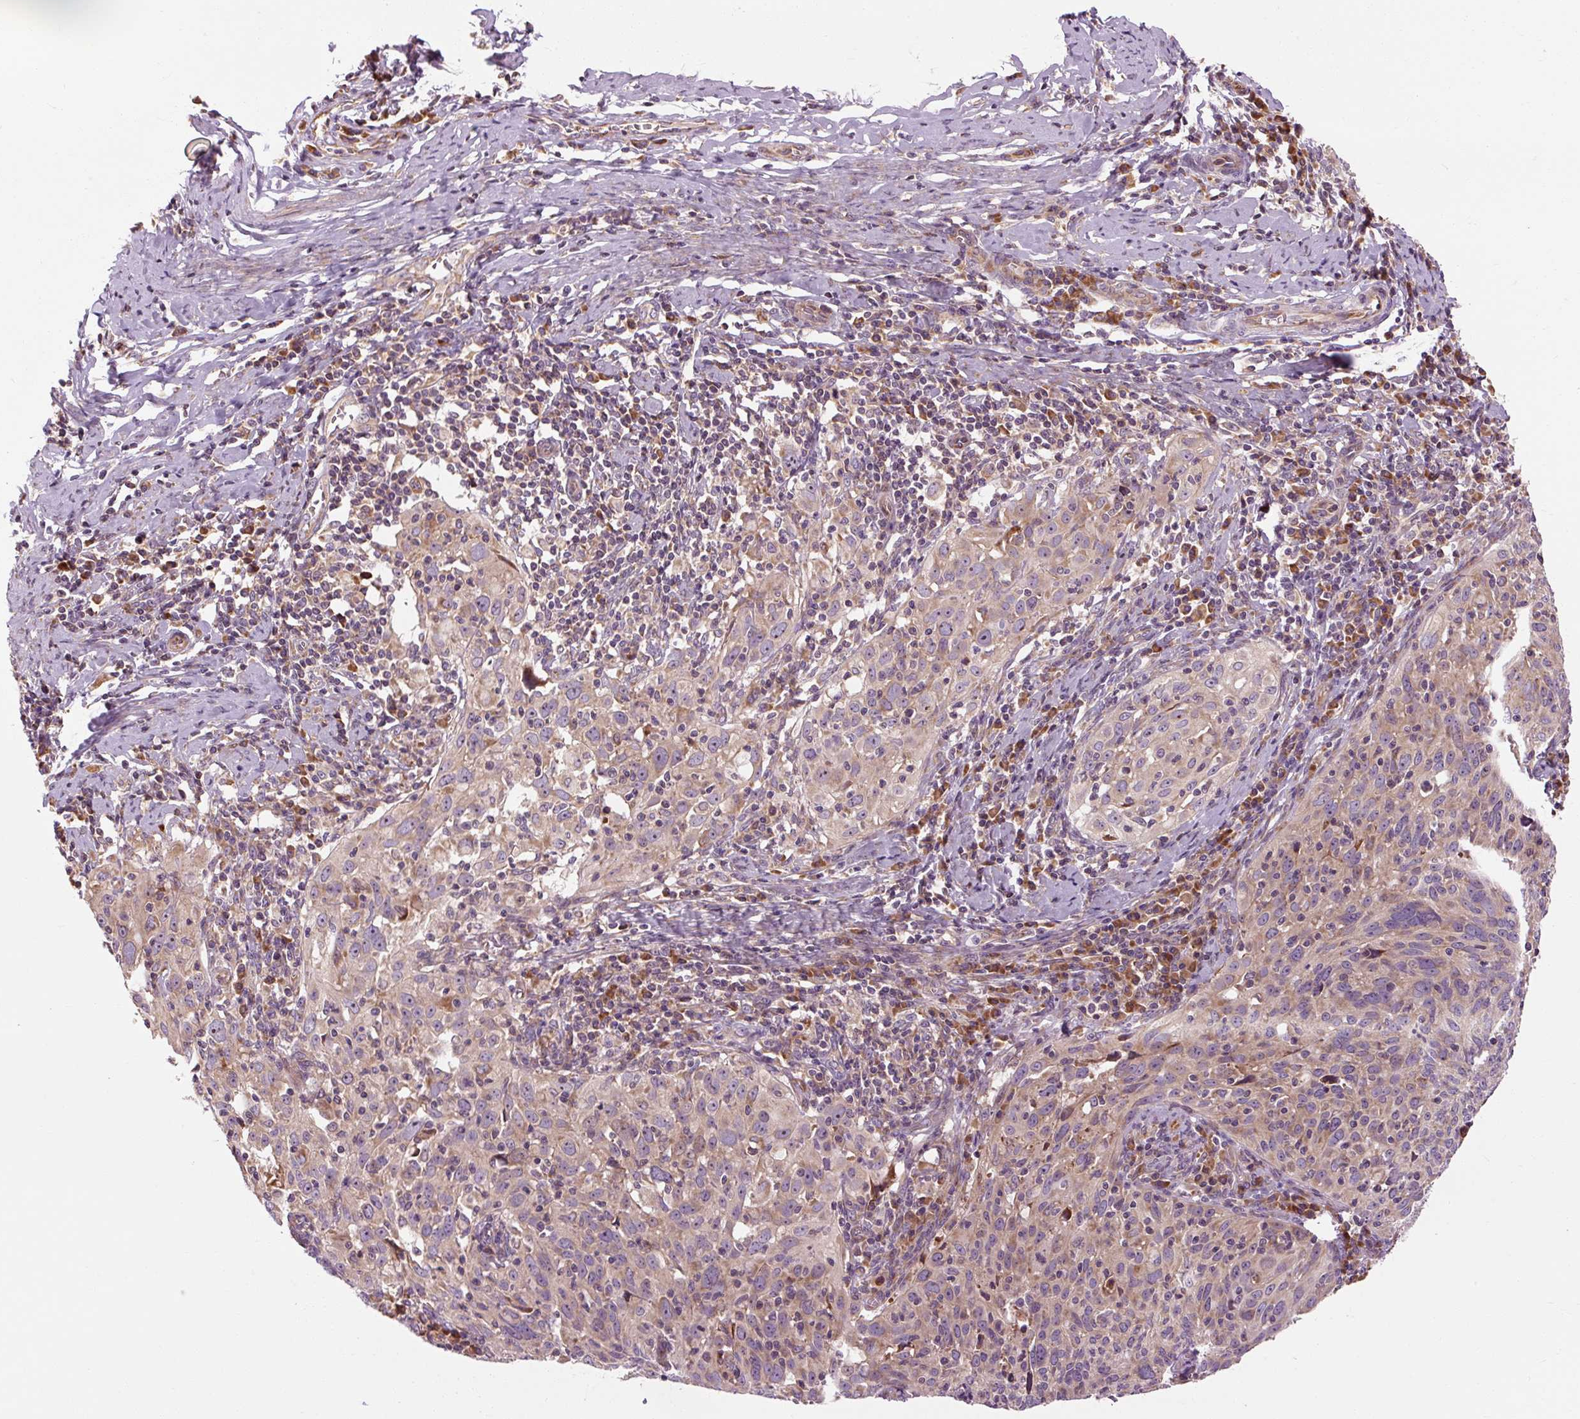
{"staining": {"intensity": "weak", "quantity": "25%-75%", "location": "cytoplasmic/membranous"}, "tissue": "cervical cancer", "cell_type": "Tumor cells", "image_type": "cancer", "snomed": [{"axis": "morphology", "description": "Squamous cell carcinoma, NOS"}, {"axis": "topography", "description": "Cervix"}], "caption": "Protein expression analysis of human cervical cancer reveals weak cytoplasmic/membranous expression in approximately 25%-75% of tumor cells. Nuclei are stained in blue.", "gene": "PRSS48", "patient": {"sex": "female", "age": 31}}